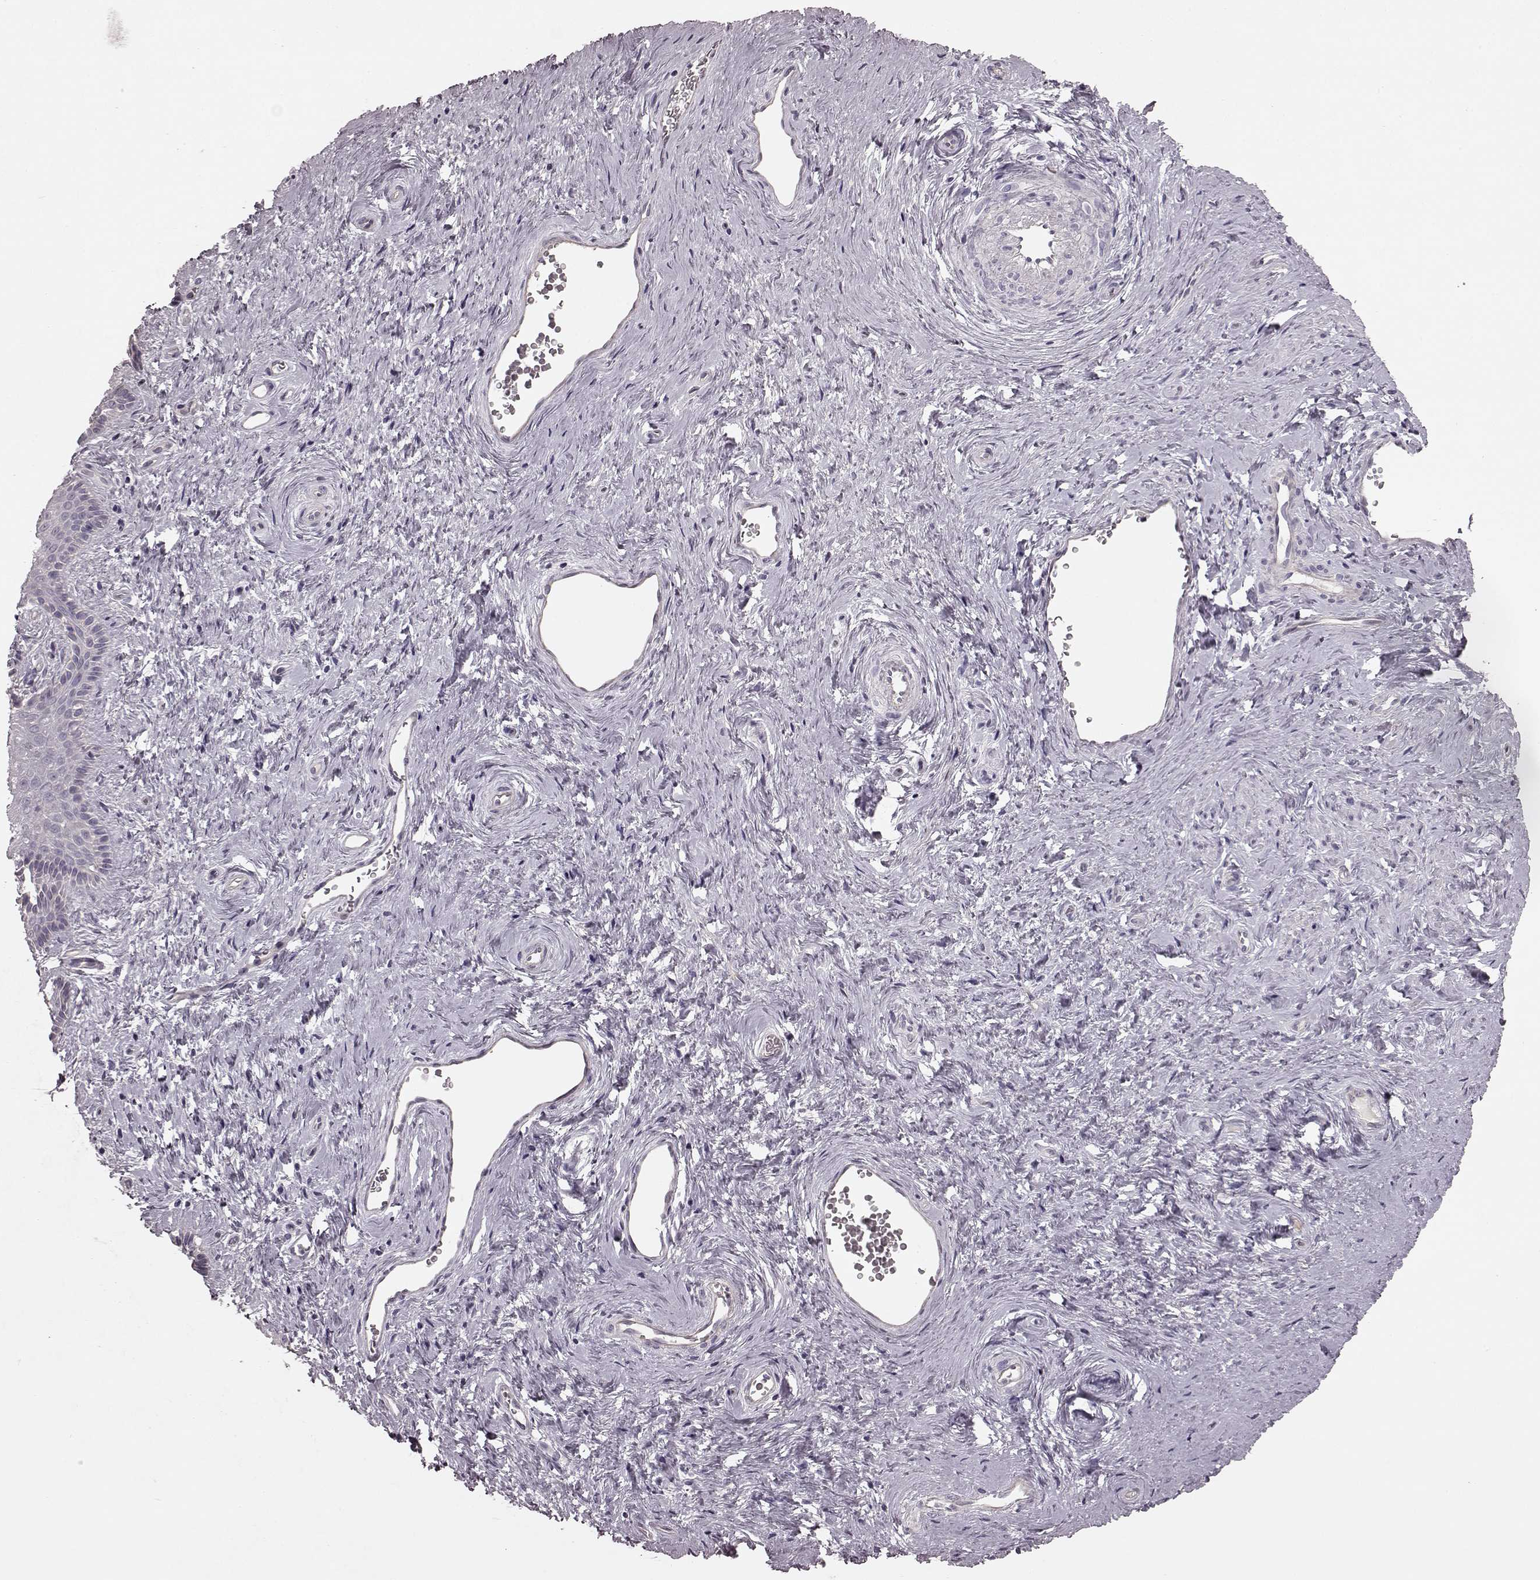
{"staining": {"intensity": "negative", "quantity": "none", "location": "none"}, "tissue": "vagina", "cell_type": "Squamous epithelial cells", "image_type": "normal", "snomed": [{"axis": "morphology", "description": "Normal tissue, NOS"}, {"axis": "topography", "description": "Vagina"}], "caption": "Immunohistochemistry (IHC) histopathology image of normal vagina: human vagina stained with DAB demonstrates no significant protein staining in squamous epithelial cells.", "gene": "PDCD1", "patient": {"sex": "female", "age": 45}}